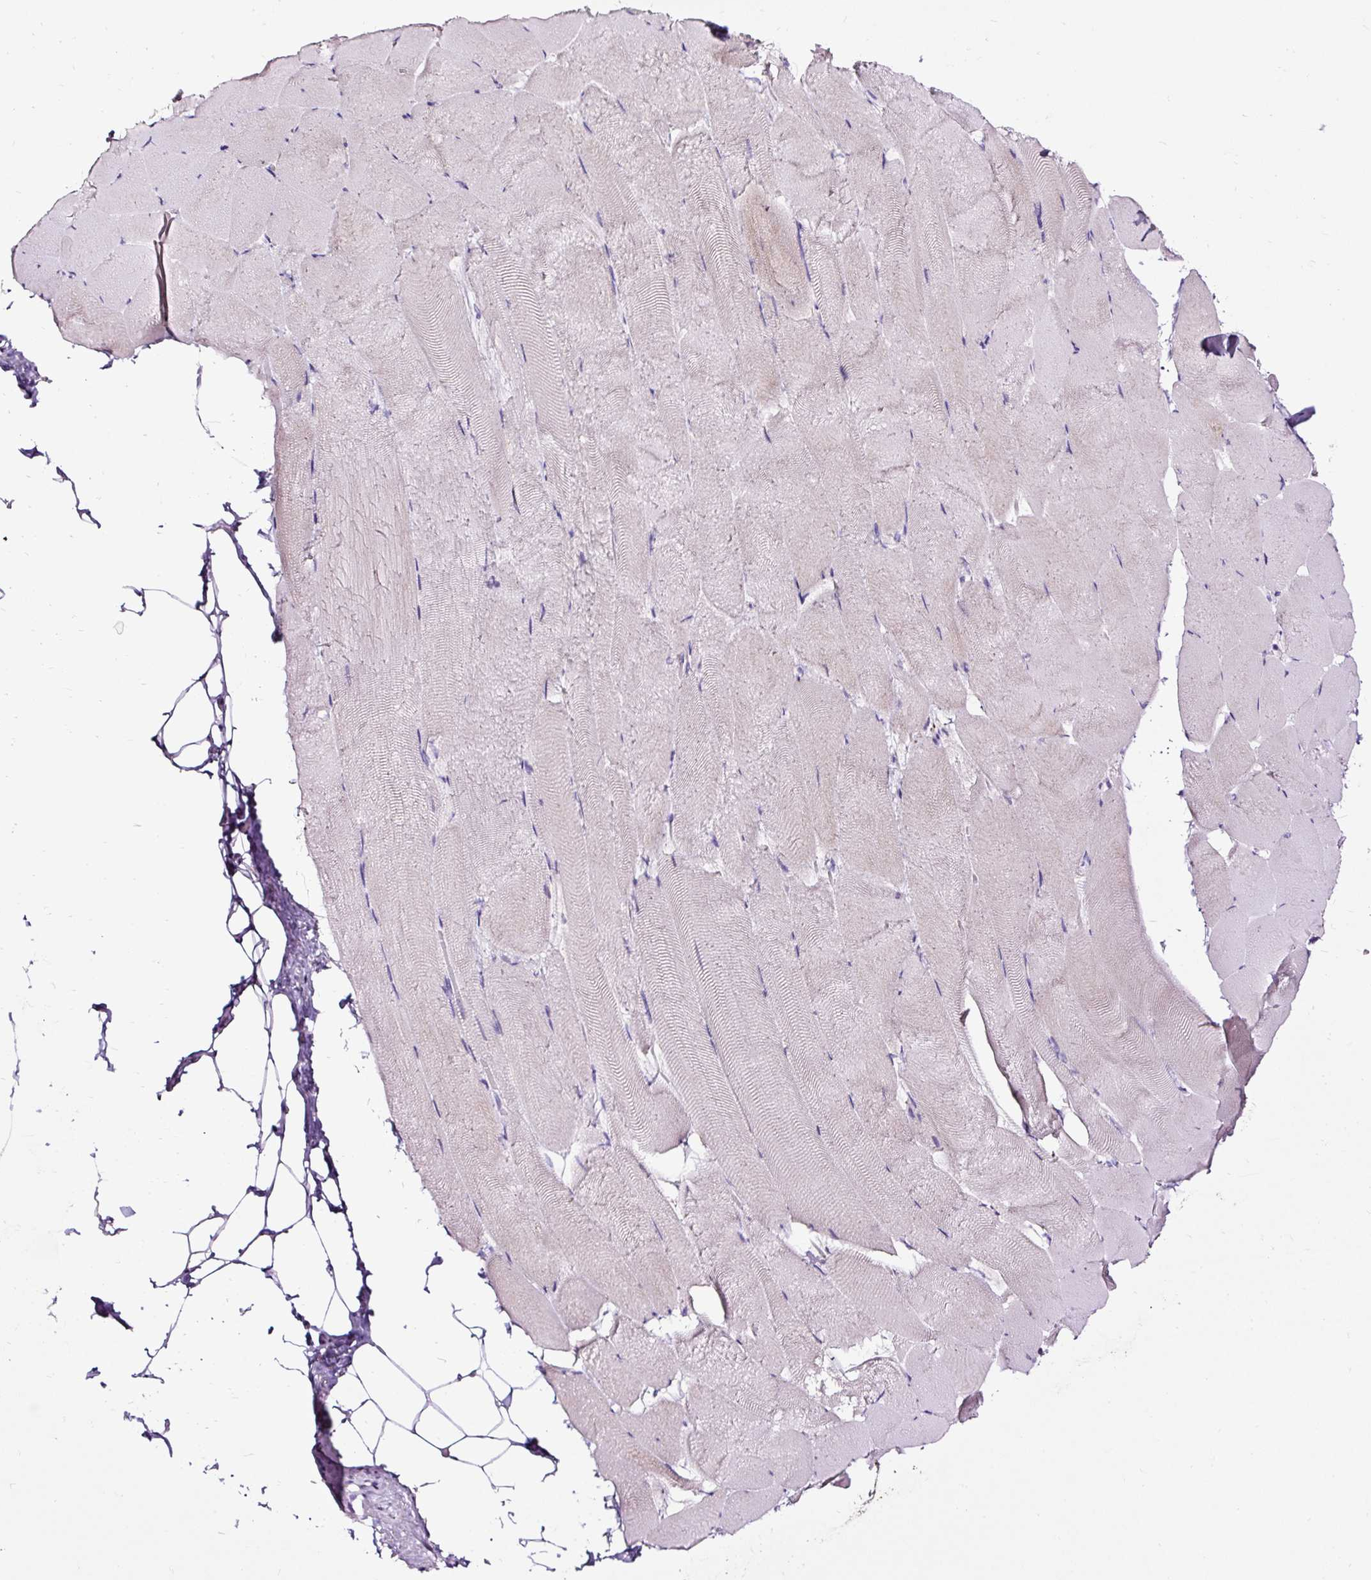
{"staining": {"intensity": "negative", "quantity": "none", "location": "none"}, "tissue": "skeletal muscle", "cell_type": "Myocytes", "image_type": "normal", "snomed": [{"axis": "morphology", "description": "Normal tissue, NOS"}, {"axis": "topography", "description": "Skeletal muscle"}], "caption": "A photomicrograph of skeletal muscle stained for a protein displays no brown staining in myocytes. Brightfield microscopy of IHC stained with DAB (3,3'-diaminobenzidine) (brown) and hematoxylin (blue), captured at high magnification.", "gene": "SLC7A8", "patient": {"sex": "female", "age": 64}}